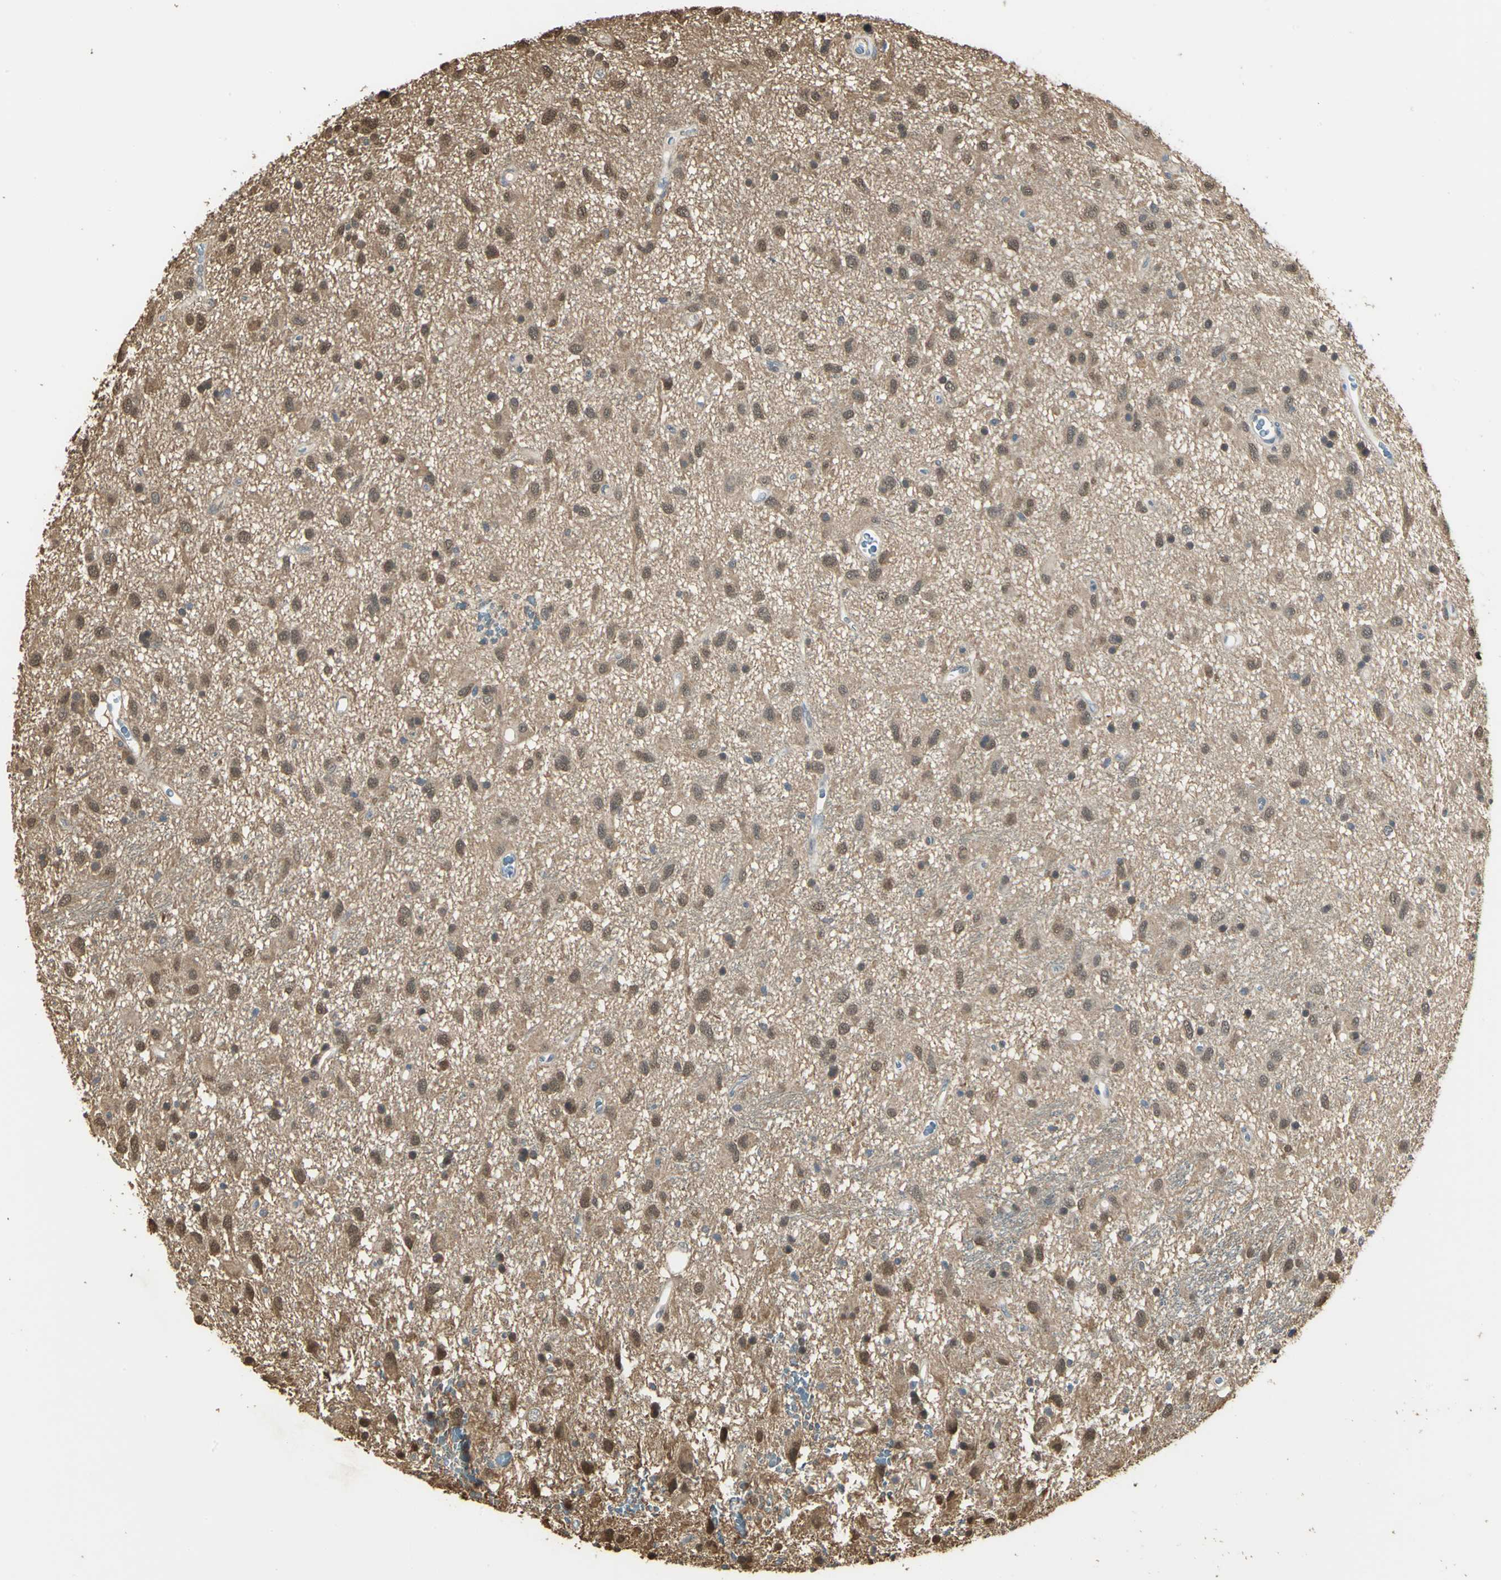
{"staining": {"intensity": "moderate", "quantity": ">75%", "location": "cytoplasmic/membranous,nuclear"}, "tissue": "glioma", "cell_type": "Tumor cells", "image_type": "cancer", "snomed": [{"axis": "morphology", "description": "Glioma, malignant, Low grade"}, {"axis": "topography", "description": "Brain"}], "caption": "Immunohistochemistry image of human glioma stained for a protein (brown), which exhibits medium levels of moderate cytoplasmic/membranous and nuclear expression in approximately >75% of tumor cells.", "gene": "PARK7", "patient": {"sex": "male", "age": 77}}